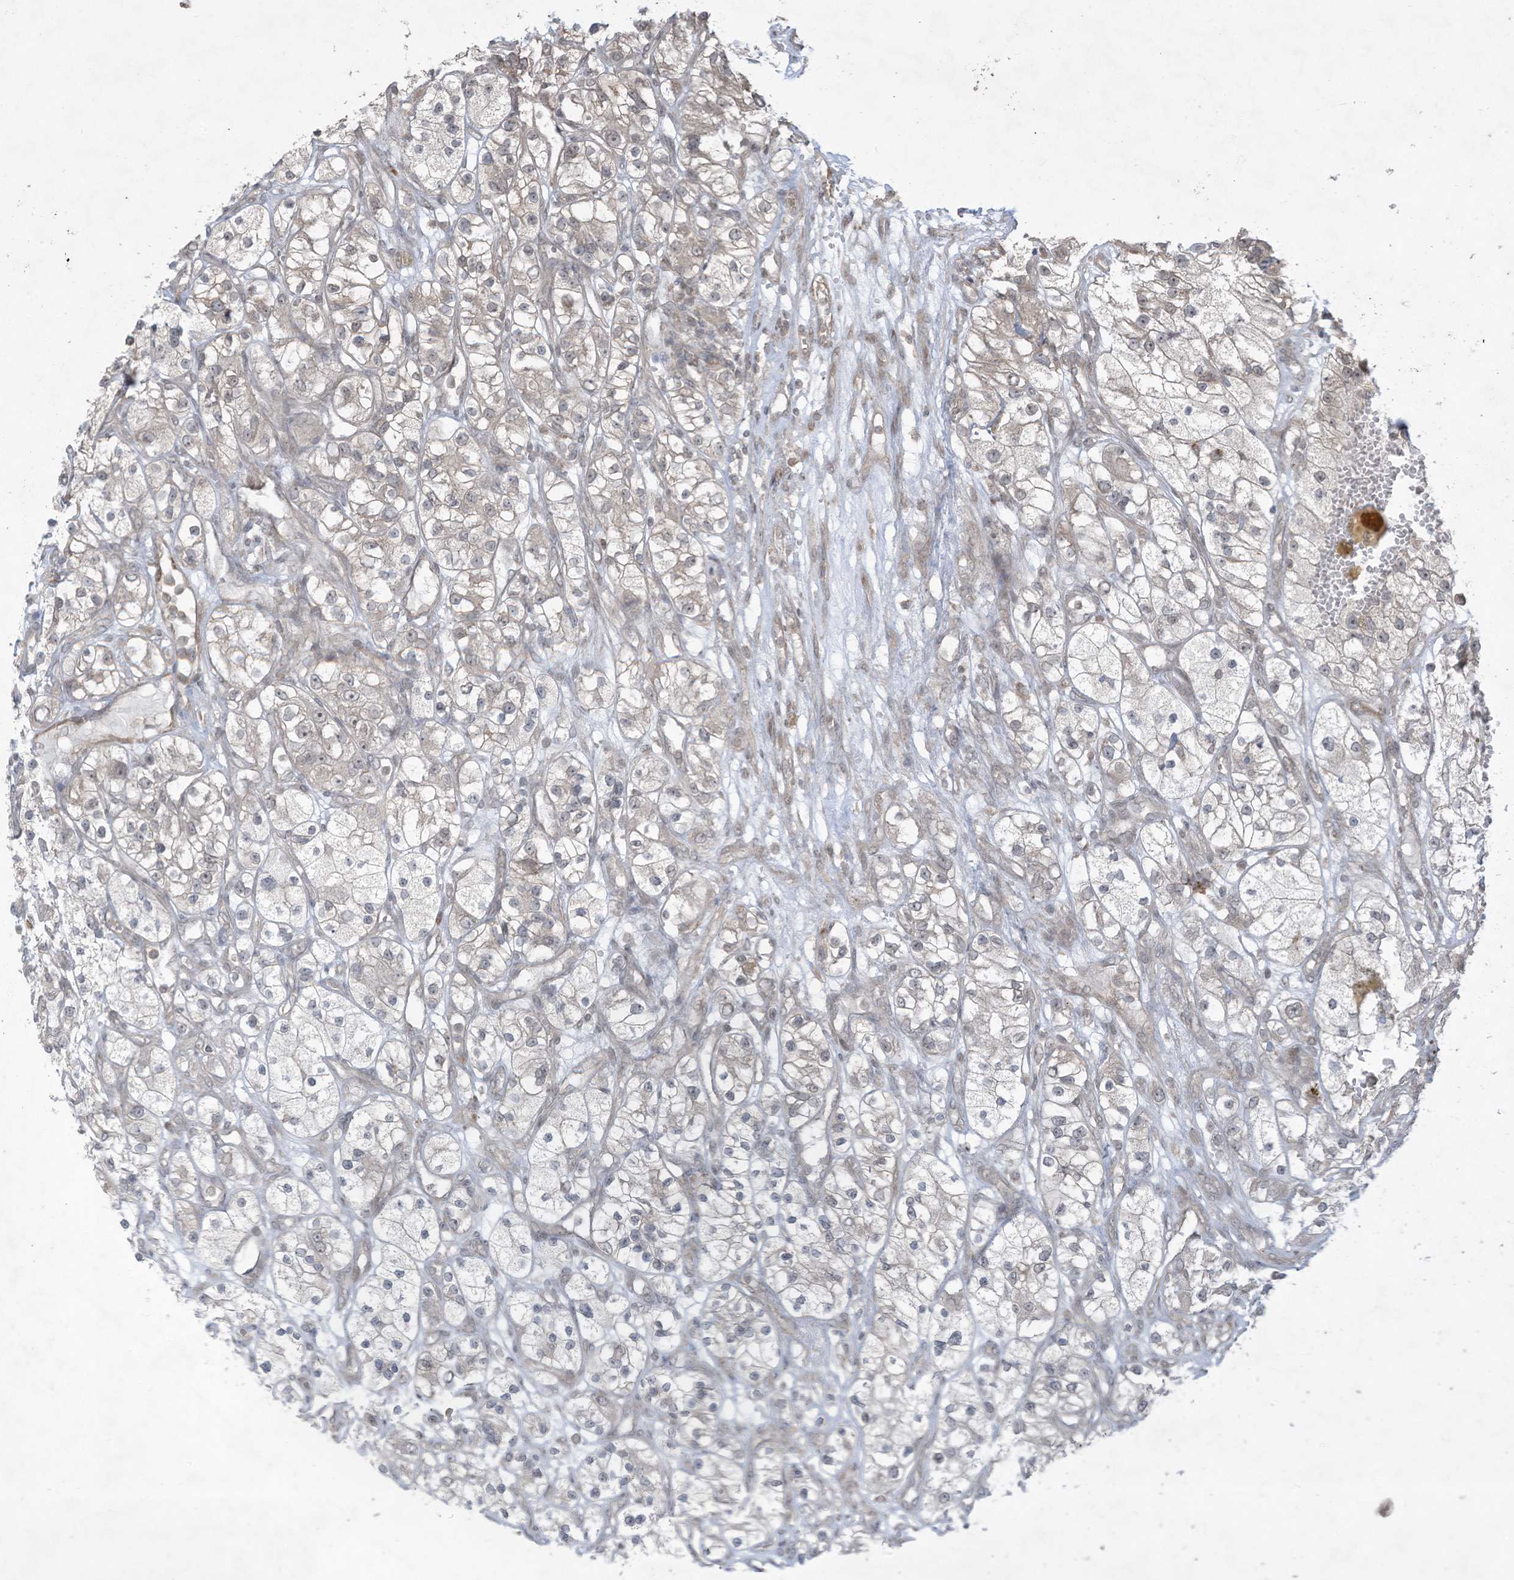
{"staining": {"intensity": "negative", "quantity": "none", "location": "none"}, "tissue": "renal cancer", "cell_type": "Tumor cells", "image_type": "cancer", "snomed": [{"axis": "morphology", "description": "Adenocarcinoma, NOS"}, {"axis": "topography", "description": "Kidney"}], "caption": "Renal adenocarcinoma stained for a protein using IHC reveals no staining tumor cells.", "gene": "ZNF263", "patient": {"sex": "female", "age": 57}}